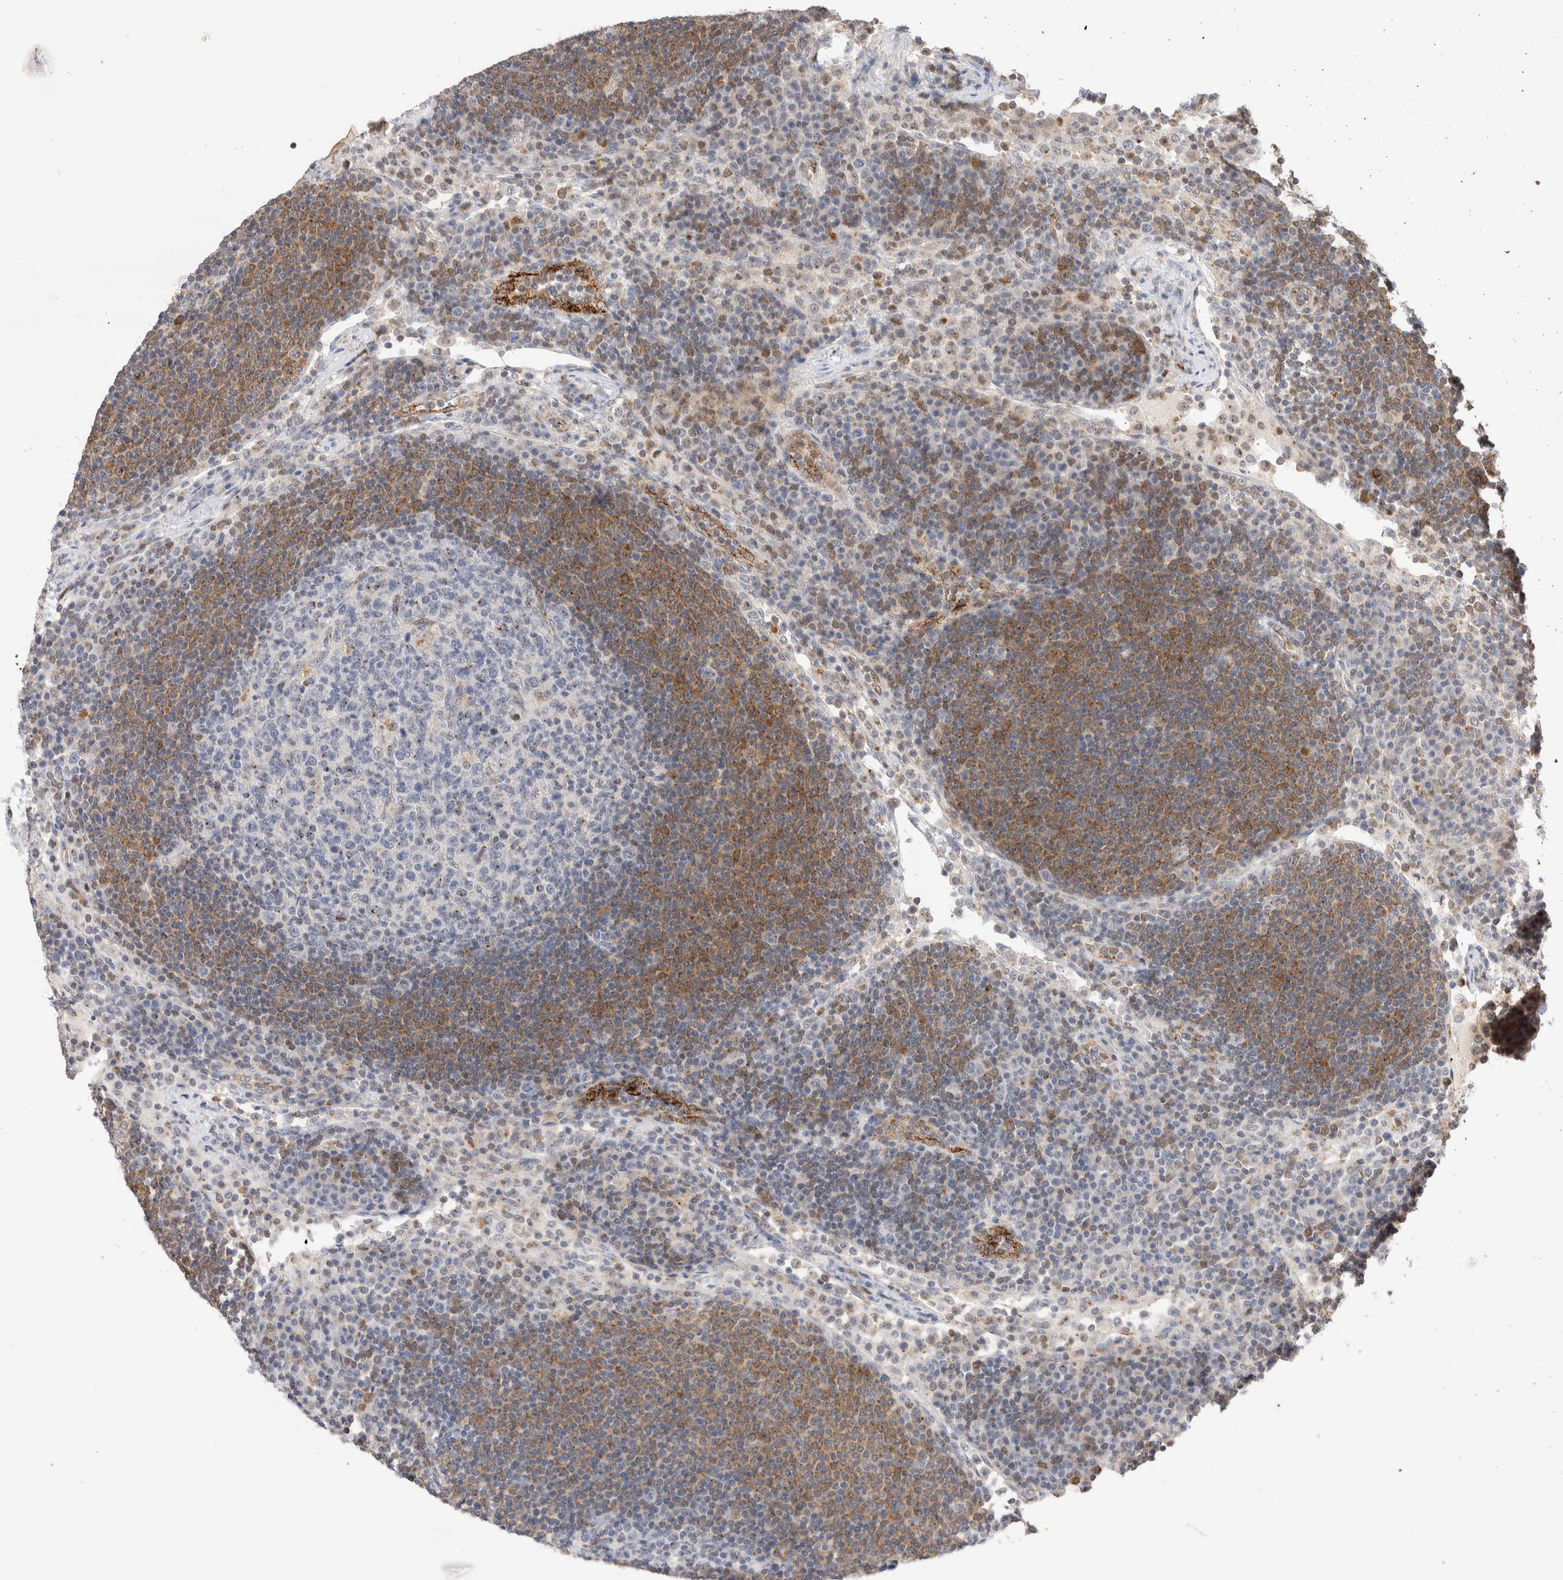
{"staining": {"intensity": "negative", "quantity": "none", "location": "none"}, "tissue": "lymph node", "cell_type": "Germinal center cells", "image_type": "normal", "snomed": [{"axis": "morphology", "description": "Normal tissue, NOS"}, {"axis": "topography", "description": "Lymph node"}], "caption": "Immunohistochemistry (IHC) image of benign lymph node: human lymph node stained with DAB (3,3'-diaminobenzidine) shows no significant protein expression in germinal center cells.", "gene": "NSMAF", "patient": {"sex": "female", "age": 53}}